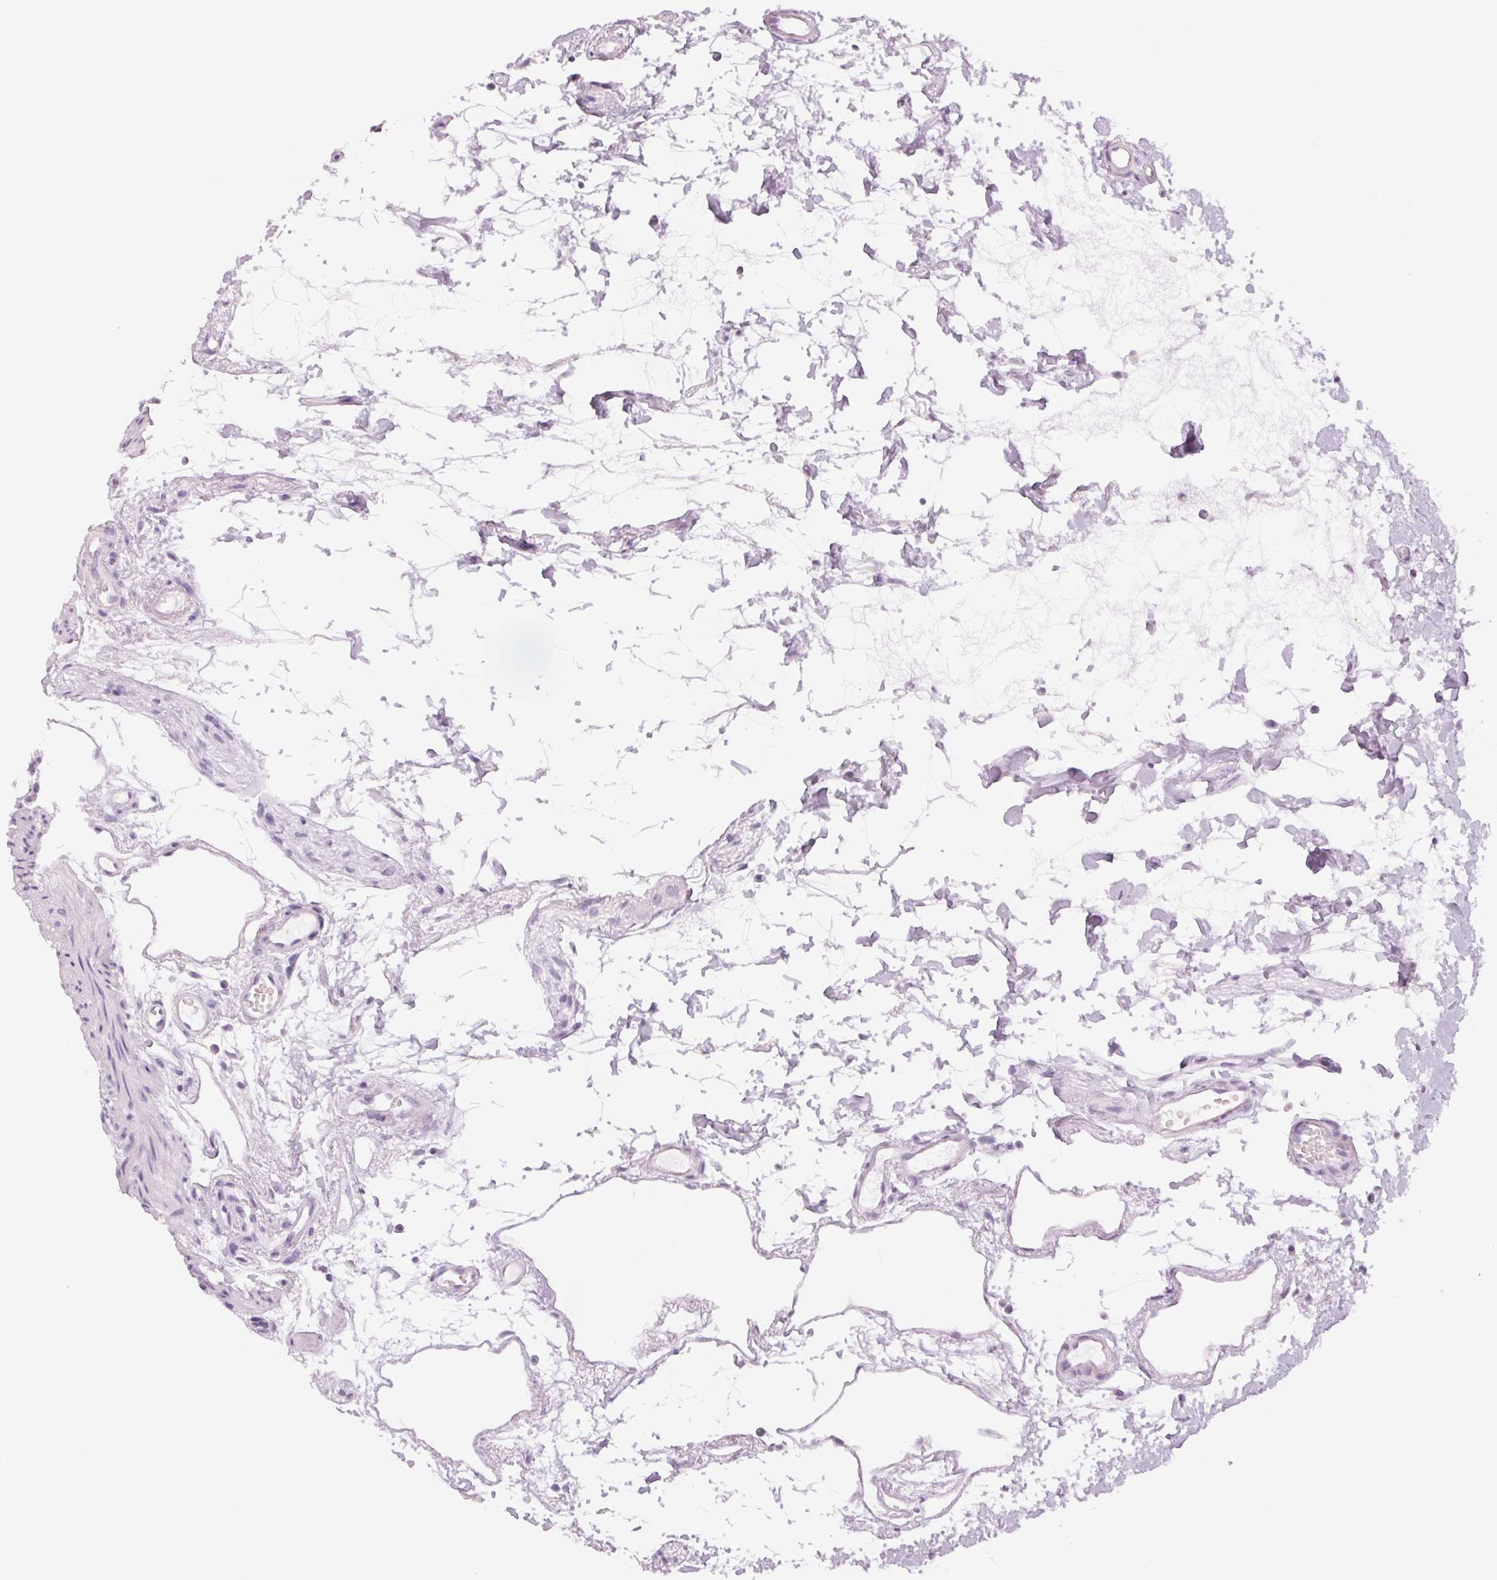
{"staining": {"intensity": "negative", "quantity": "none", "location": "none"}, "tissue": "colon", "cell_type": "Endothelial cells", "image_type": "normal", "snomed": [{"axis": "morphology", "description": "Normal tissue, NOS"}, {"axis": "topography", "description": "Colon"}], "caption": "The immunohistochemistry photomicrograph has no significant staining in endothelial cells of colon.", "gene": "KLK7", "patient": {"sex": "female", "age": 84}}